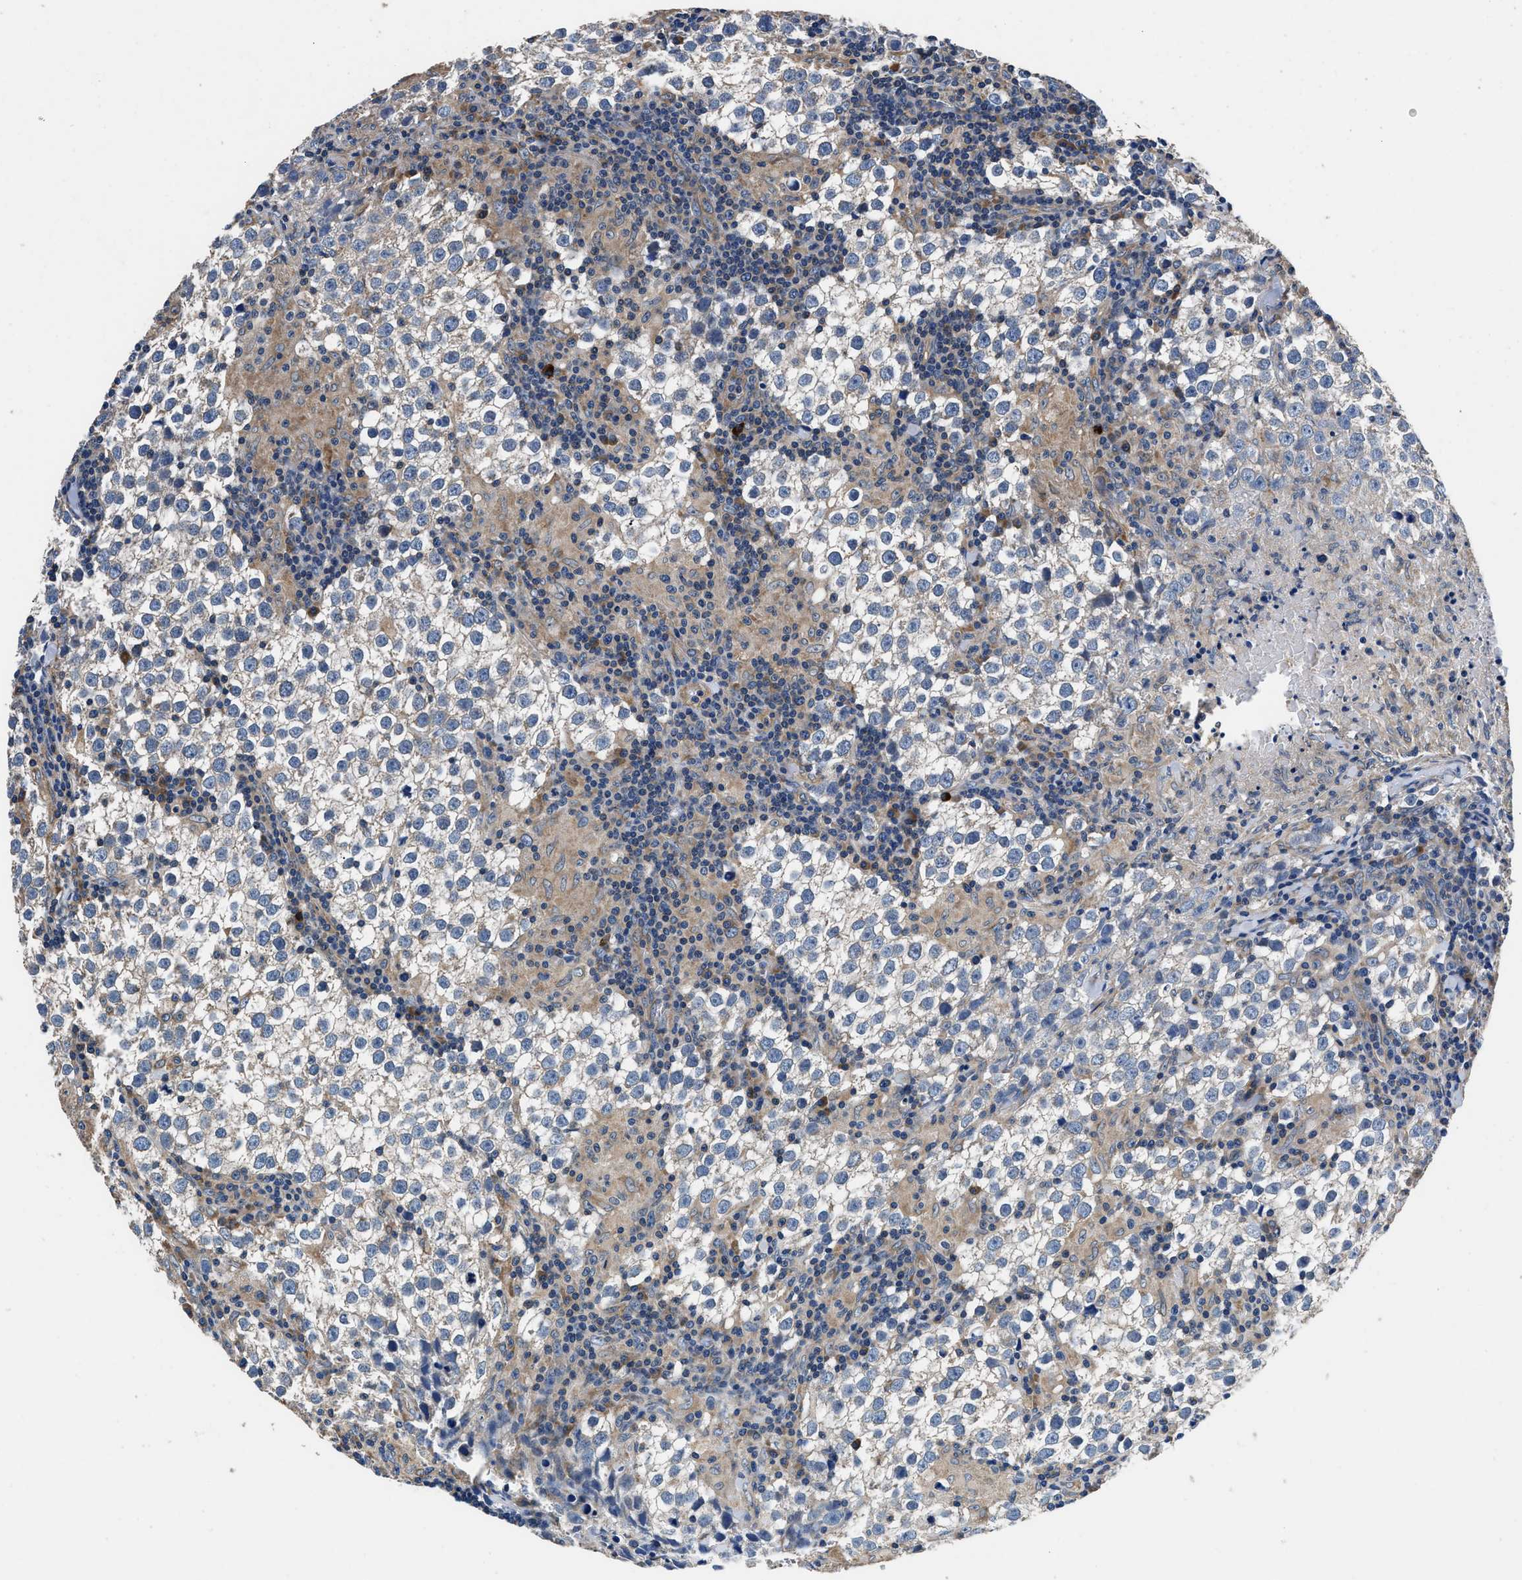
{"staining": {"intensity": "weak", "quantity": "<25%", "location": "cytoplasmic/membranous"}, "tissue": "testis cancer", "cell_type": "Tumor cells", "image_type": "cancer", "snomed": [{"axis": "morphology", "description": "Seminoma, NOS"}, {"axis": "morphology", "description": "Carcinoma, Embryonal, NOS"}, {"axis": "topography", "description": "Testis"}], "caption": "IHC of human testis embryonal carcinoma shows no positivity in tumor cells.", "gene": "DHRS7B", "patient": {"sex": "male", "age": 36}}